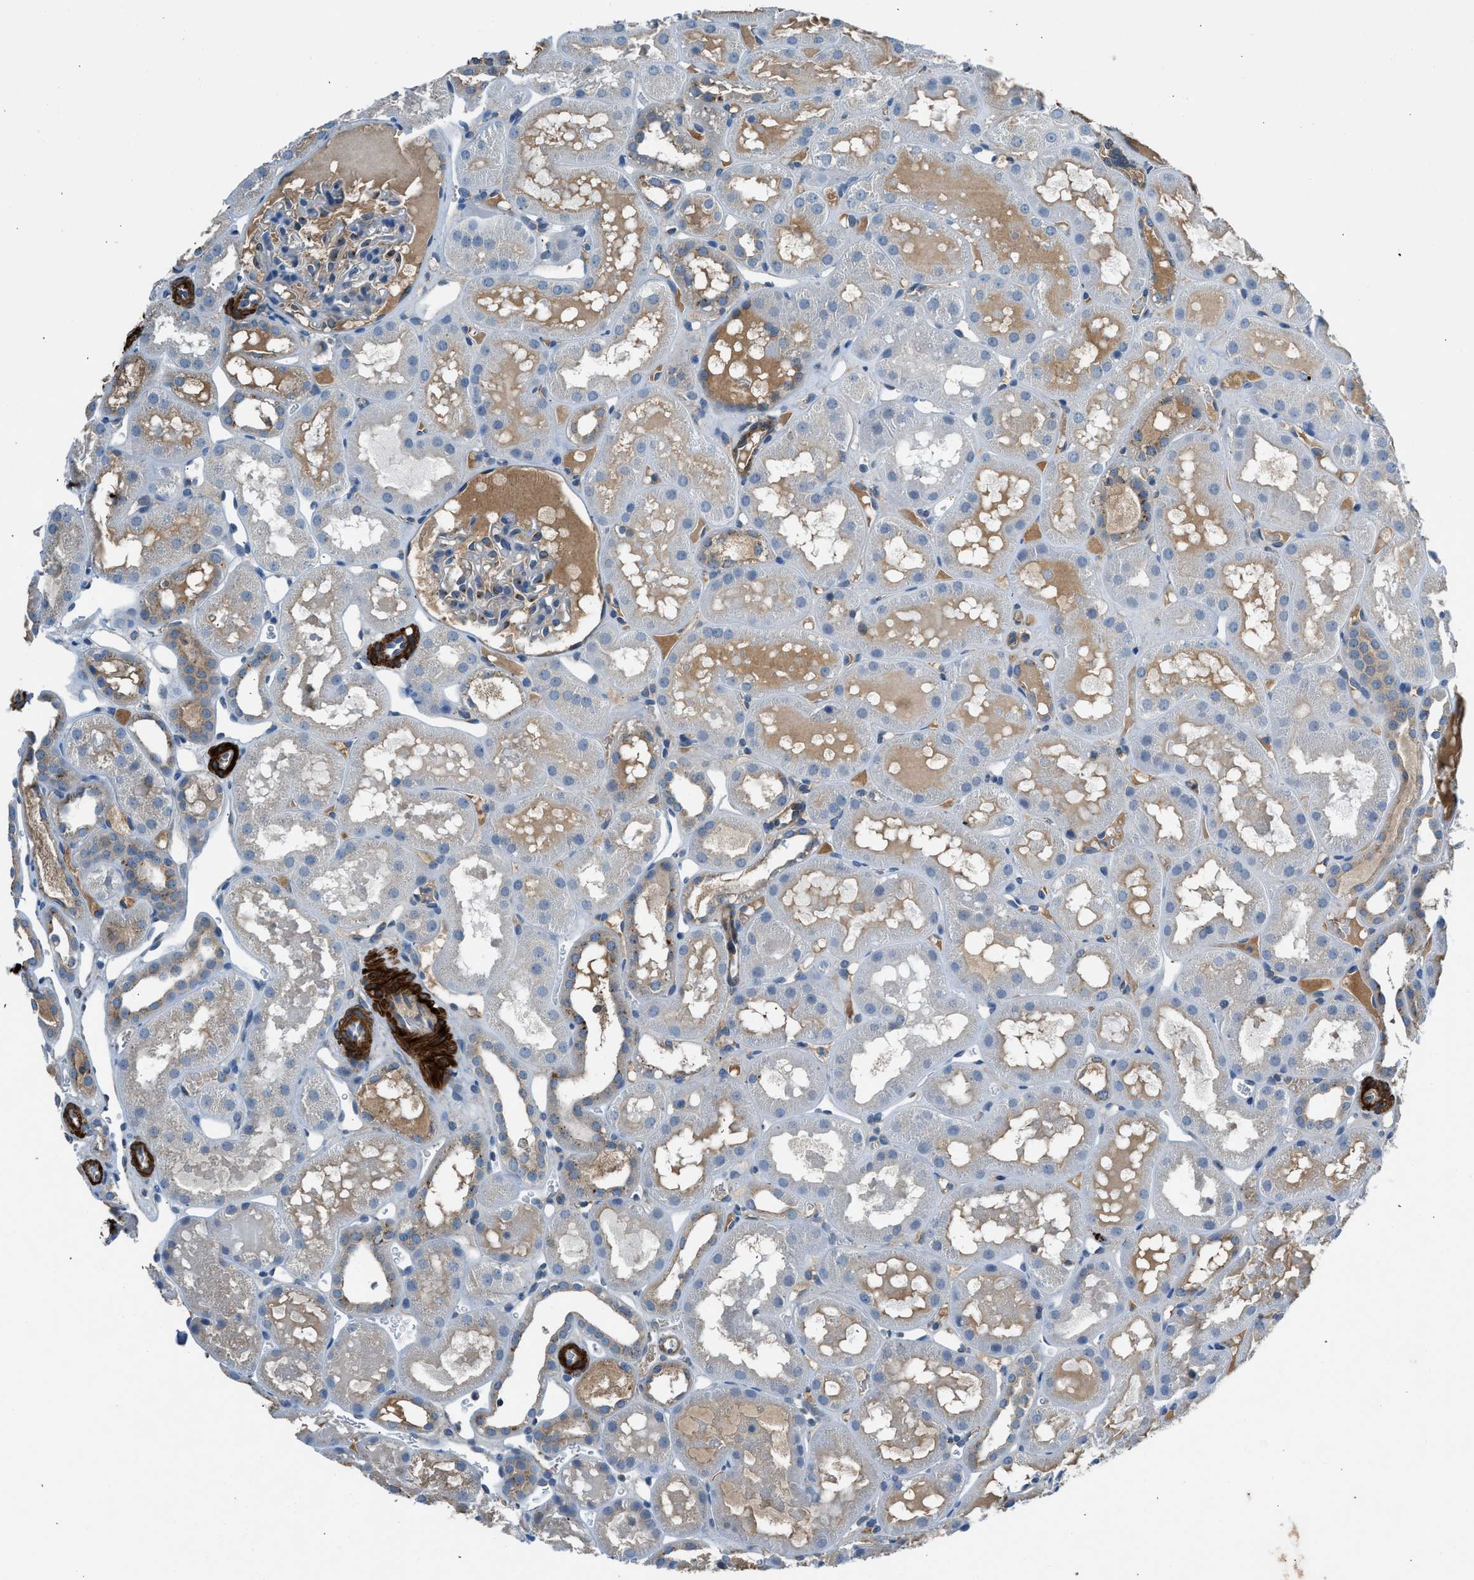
{"staining": {"intensity": "weak", "quantity": "<25%", "location": "cytoplasmic/membranous"}, "tissue": "kidney", "cell_type": "Cells in glomeruli", "image_type": "normal", "snomed": [{"axis": "morphology", "description": "Normal tissue, NOS"}, {"axis": "topography", "description": "Kidney"}, {"axis": "topography", "description": "Urinary bladder"}], "caption": "This photomicrograph is of unremarkable kidney stained with immunohistochemistry (IHC) to label a protein in brown with the nuclei are counter-stained blue. There is no expression in cells in glomeruli. (Immunohistochemistry, brightfield microscopy, high magnification).", "gene": "LMBR1", "patient": {"sex": "male", "age": 16}}